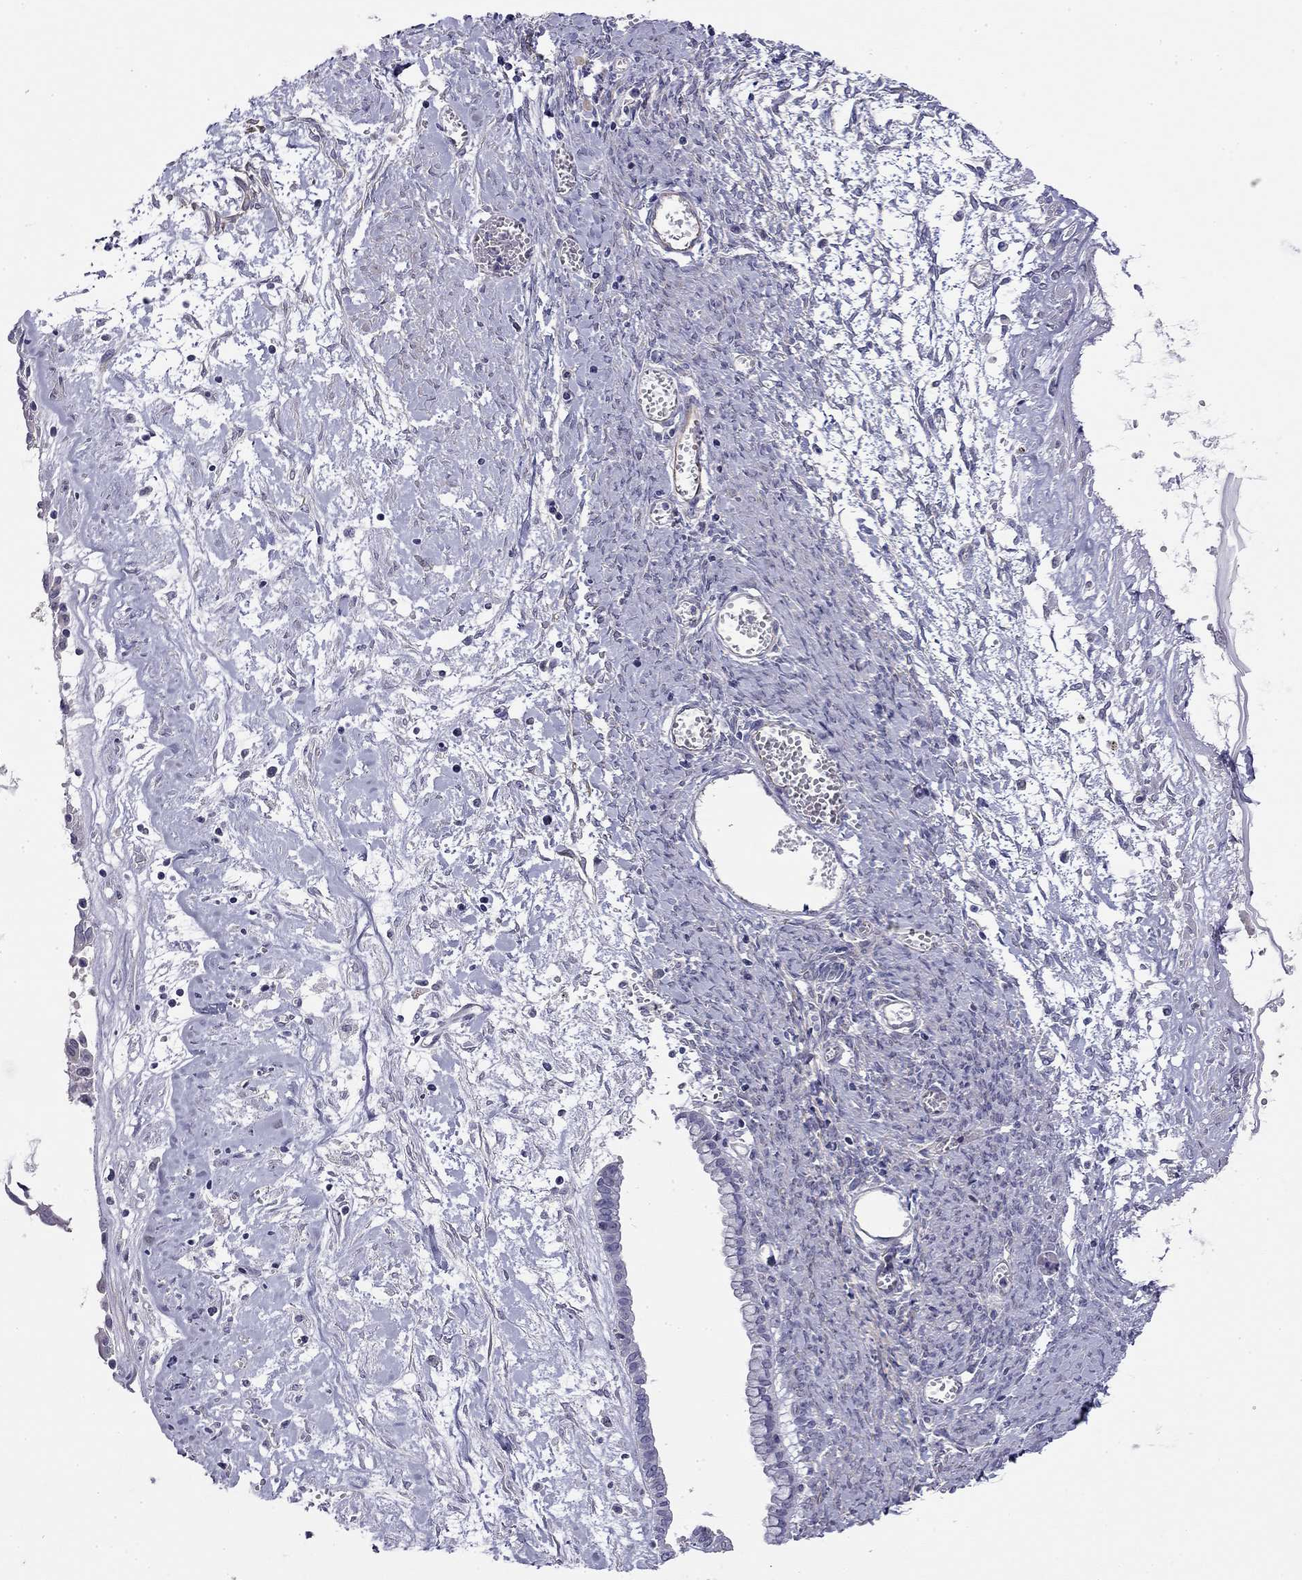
{"staining": {"intensity": "negative", "quantity": "none", "location": "none"}, "tissue": "ovarian cancer", "cell_type": "Tumor cells", "image_type": "cancer", "snomed": [{"axis": "morphology", "description": "Cystadenocarcinoma, mucinous, NOS"}, {"axis": "topography", "description": "Ovary"}], "caption": "Mucinous cystadenocarcinoma (ovarian) was stained to show a protein in brown. There is no significant staining in tumor cells.", "gene": "RTL1", "patient": {"sex": "female", "age": 67}}